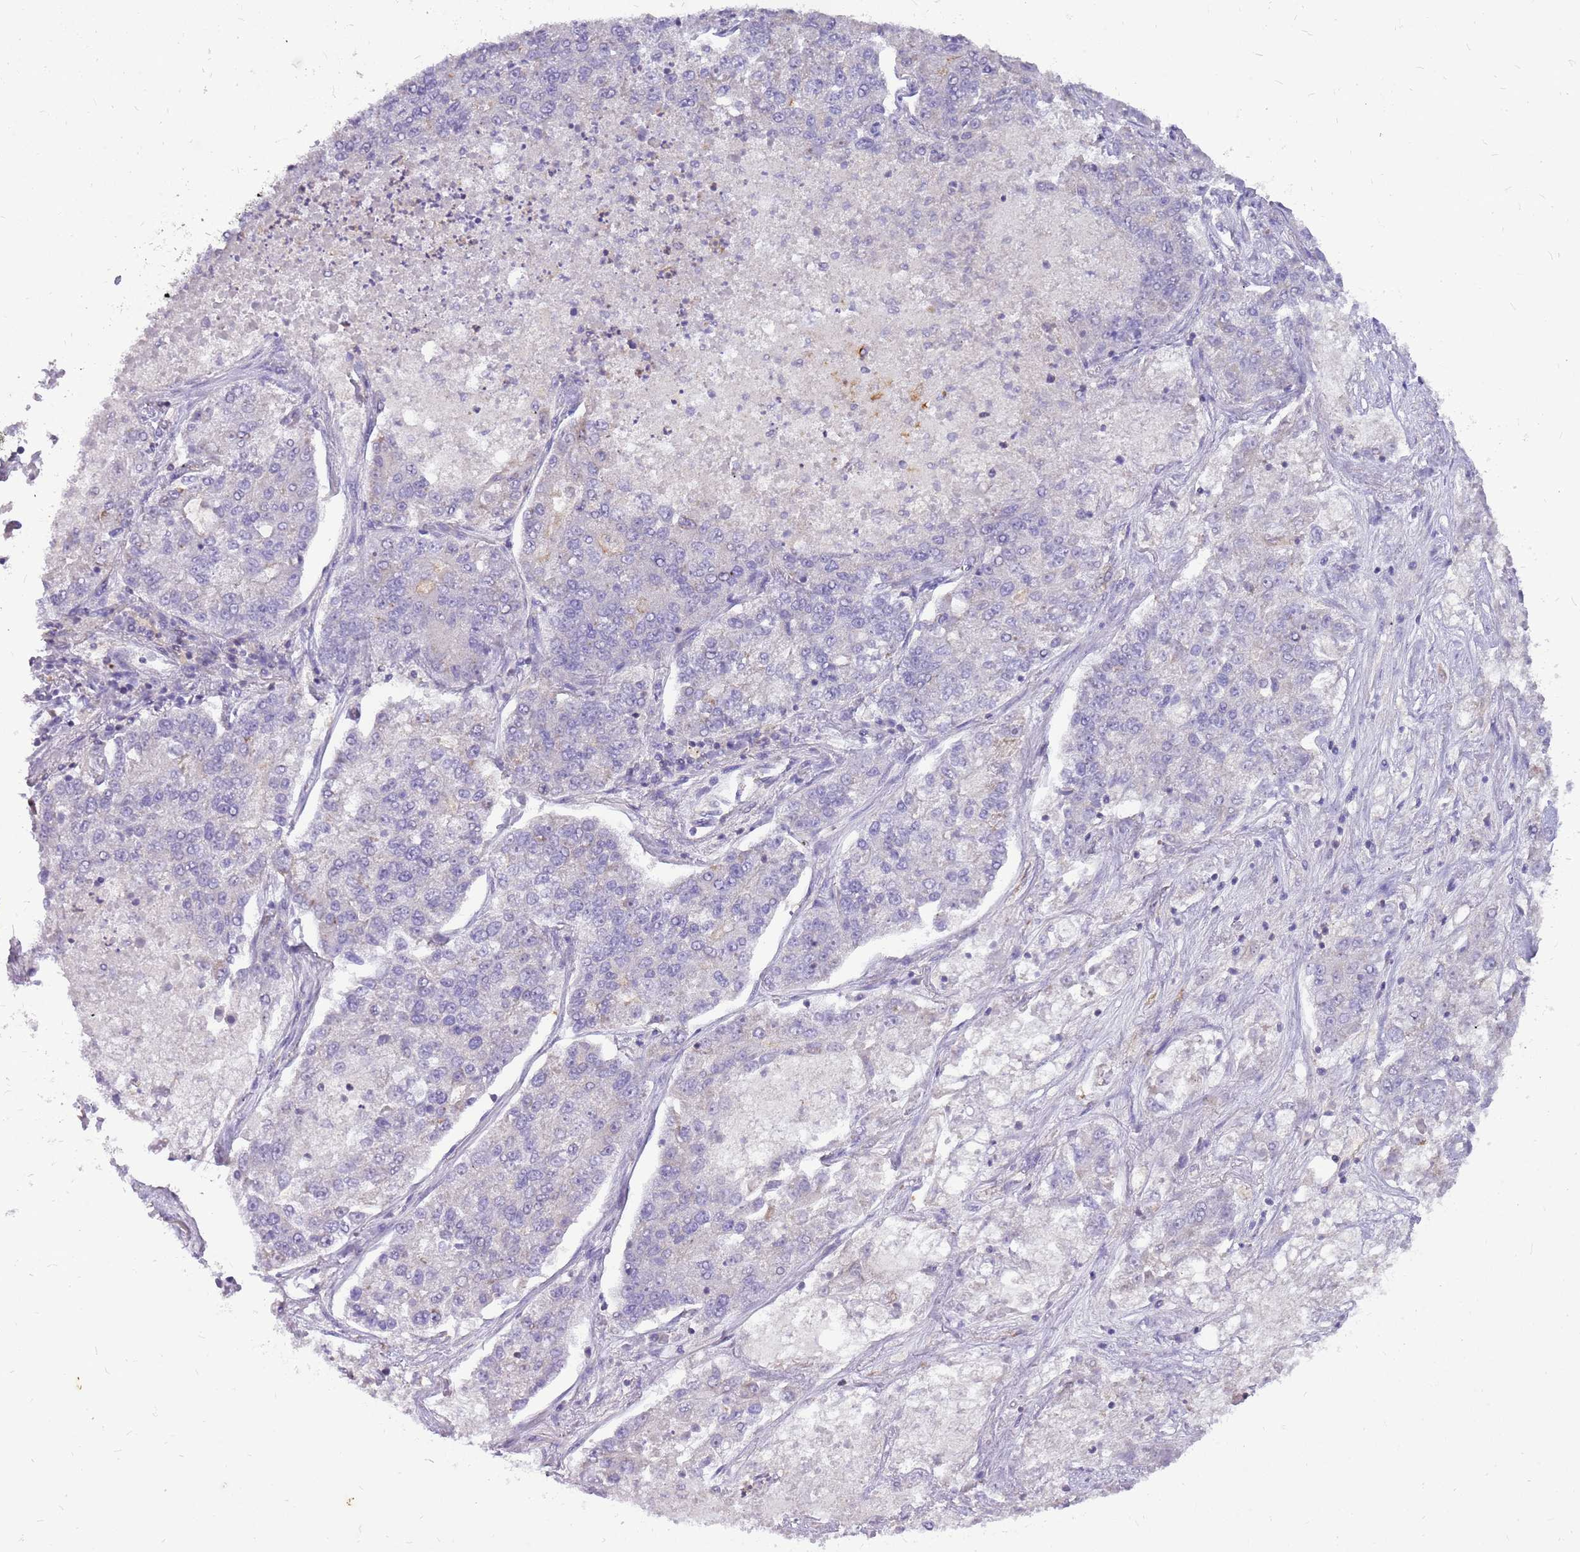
{"staining": {"intensity": "negative", "quantity": "none", "location": "none"}, "tissue": "lung cancer", "cell_type": "Tumor cells", "image_type": "cancer", "snomed": [{"axis": "morphology", "description": "Adenocarcinoma, NOS"}, {"axis": "topography", "description": "Lung"}], "caption": "Tumor cells are negative for brown protein staining in lung adenocarcinoma.", "gene": "WDR90", "patient": {"sex": "male", "age": 49}}